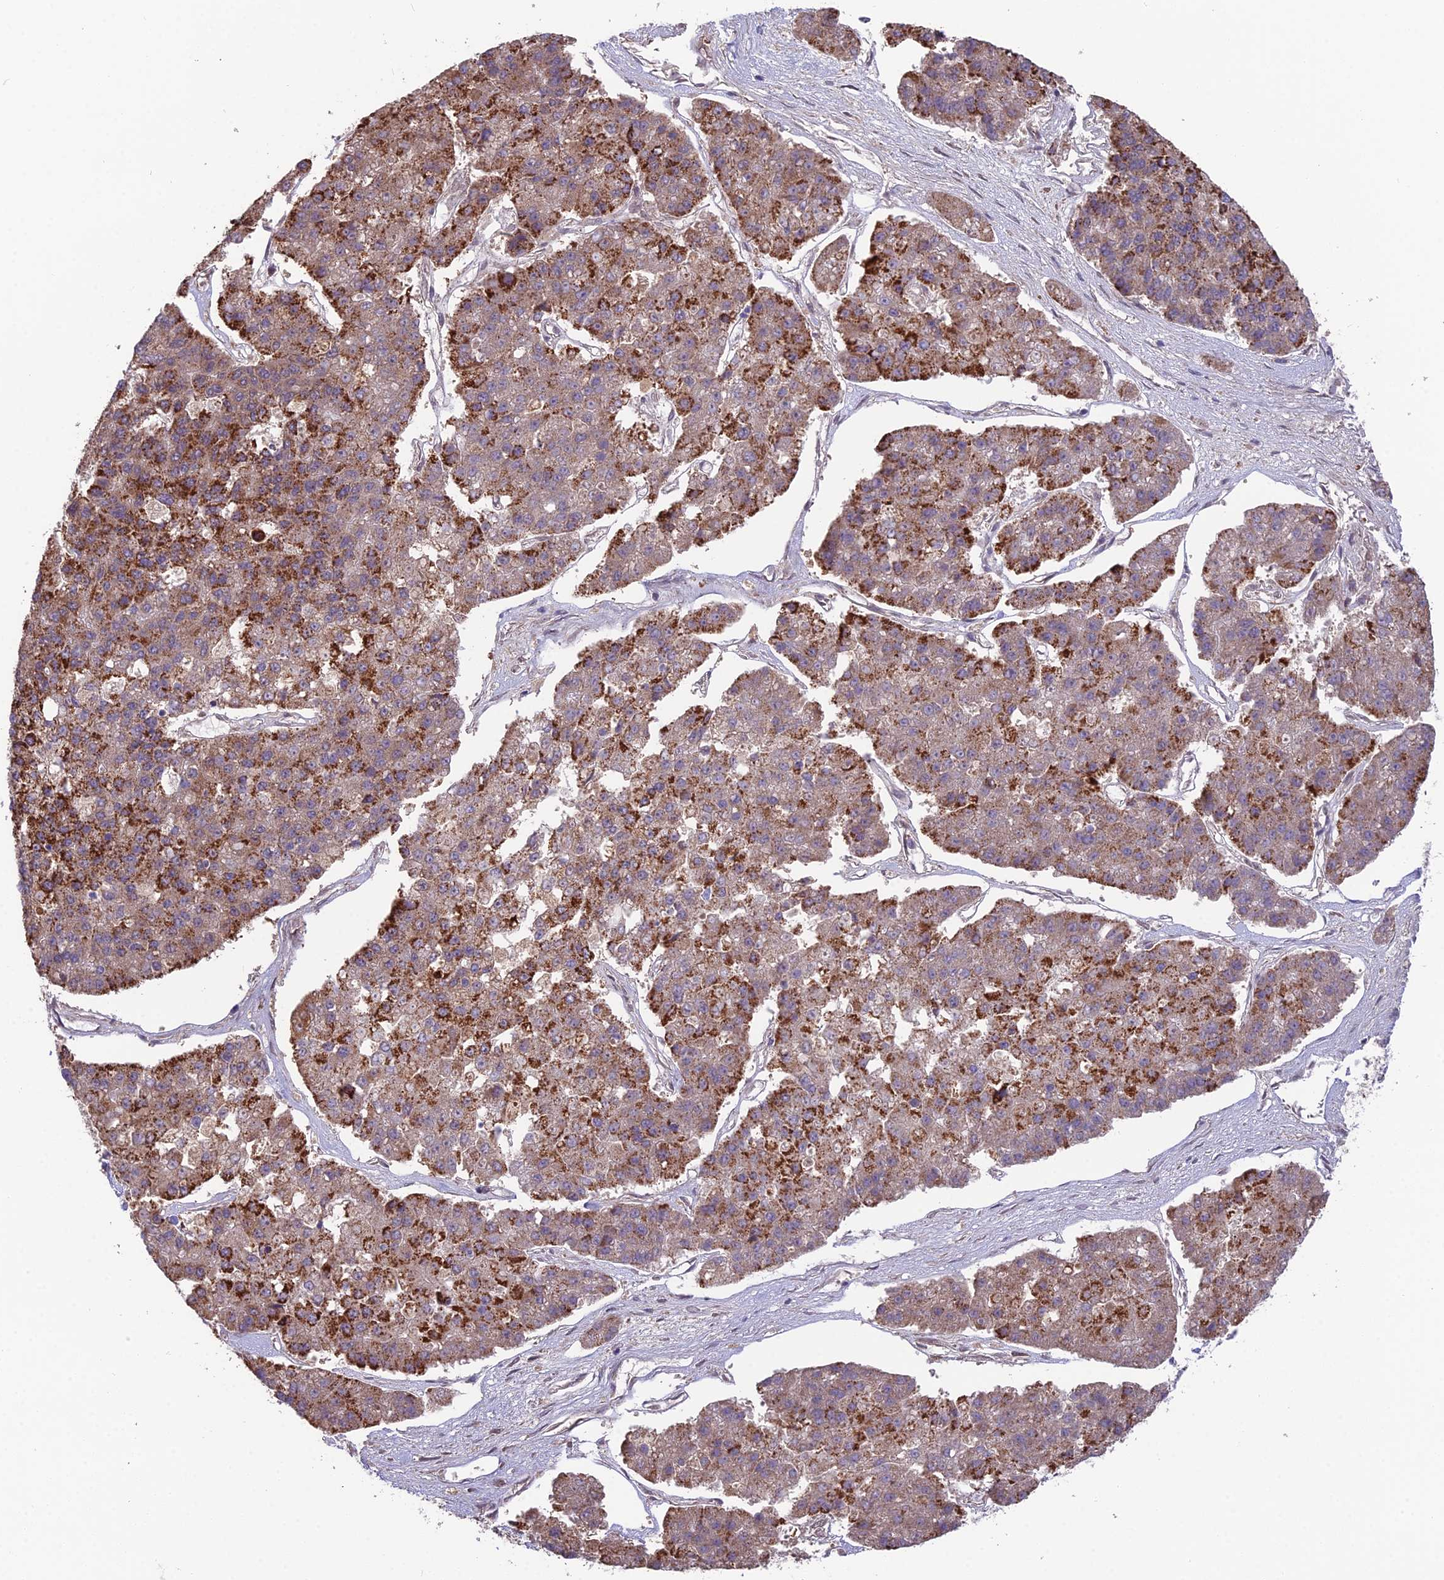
{"staining": {"intensity": "strong", "quantity": "25%-75%", "location": "cytoplasmic/membranous"}, "tissue": "pancreatic cancer", "cell_type": "Tumor cells", "image_type": "cancer", "snomed": [{"axis": "morphology", "description": "Adenocarcinoma, NOS"}, {"axis": "topography", "description": "Pancreas"}], "caption": "The image reveals staining of adenocarcinoma (pancreatic), revealing strong cytoplasmic/membranous protein staining (brown color) within tumor cells.", "gene": "CYP2R1", "patient": {"sex": "male", "age": 50}}